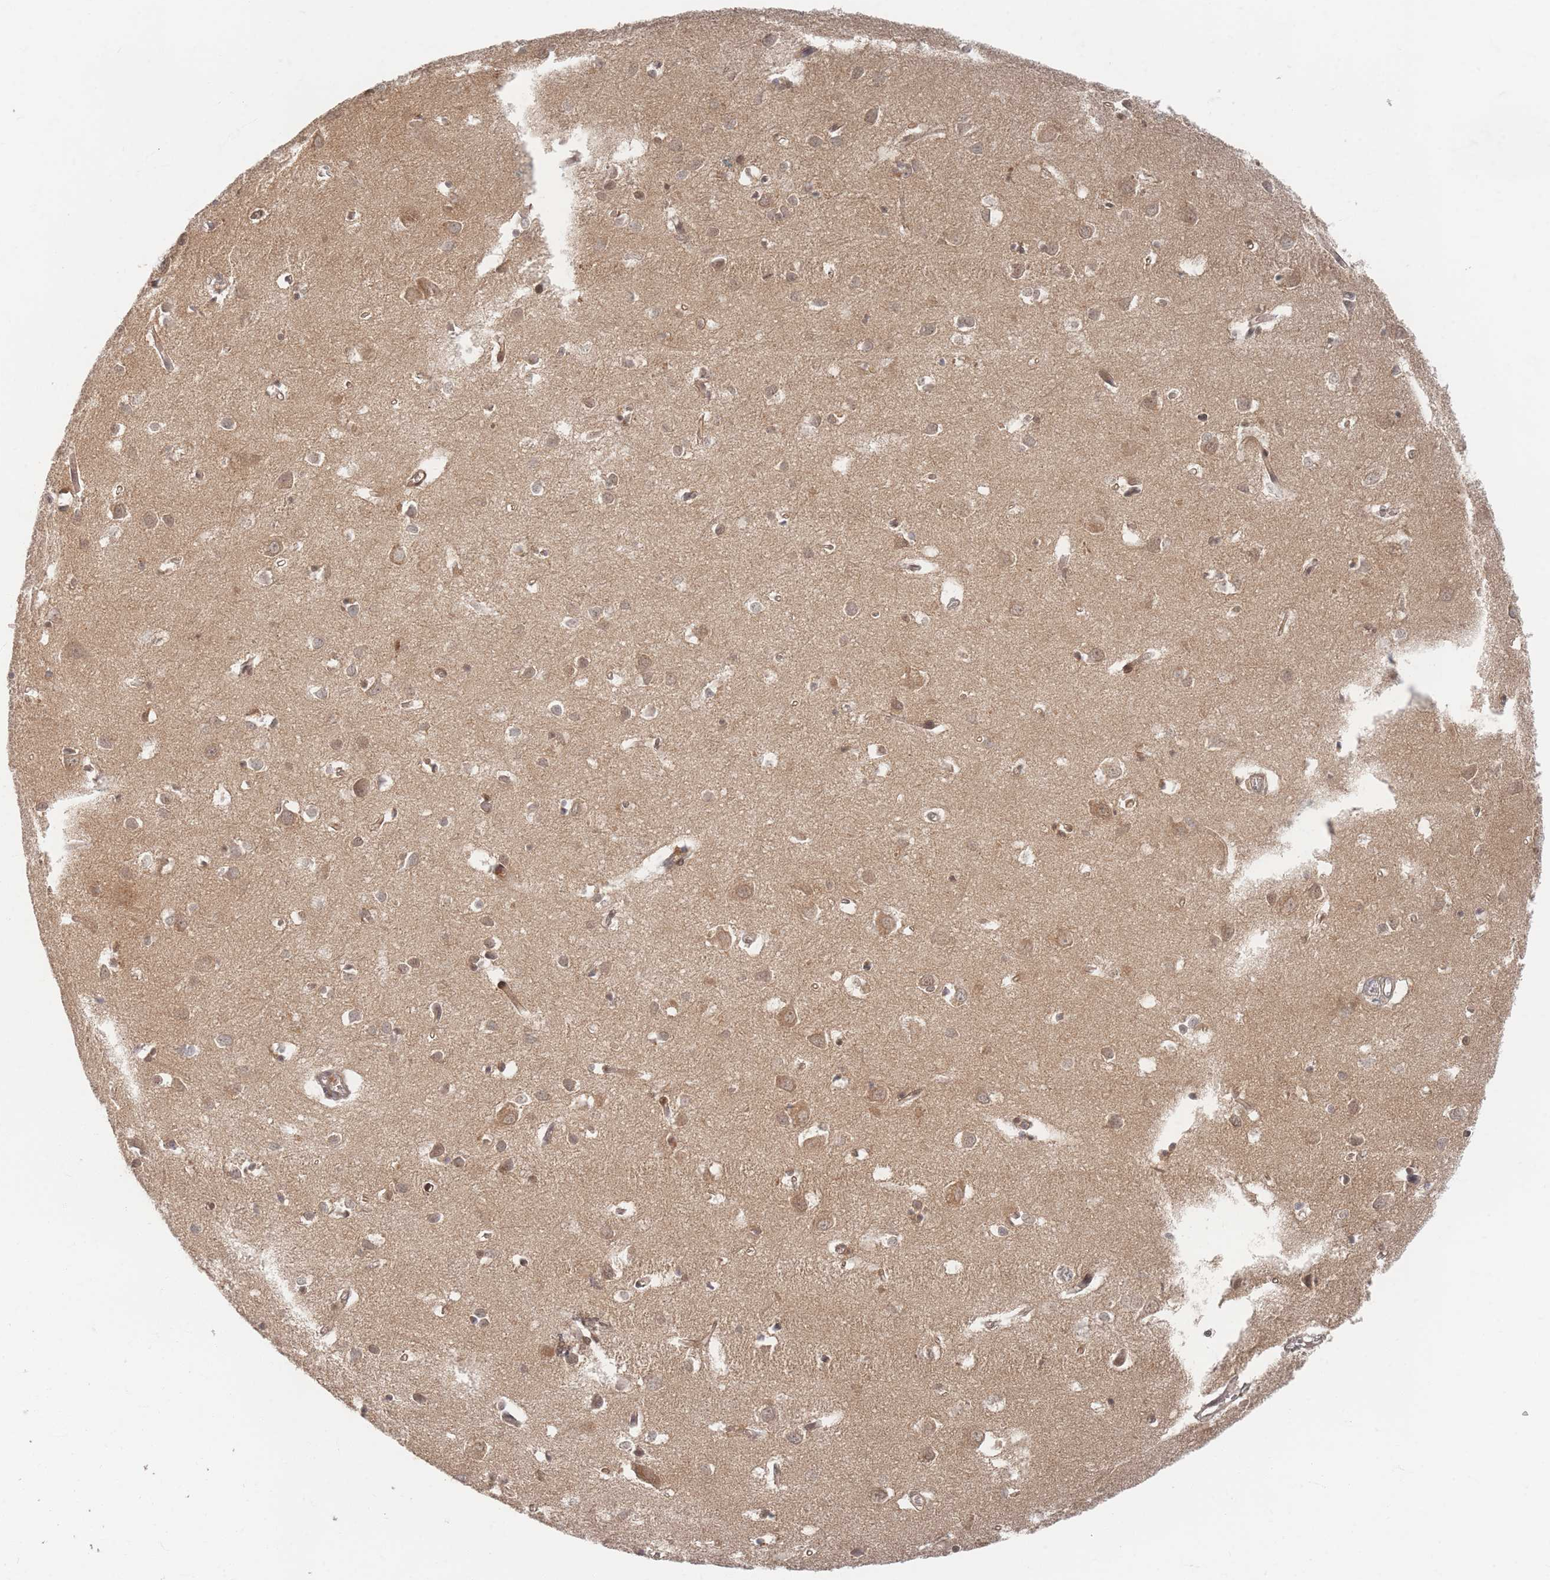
{"staining": {"intensity": "weak", "quantity": ">75%", "location": "cytoplasmic/membranous"}, "tissue": "cerebral cortex", "cell_type": "Endothelial cells", "image_type": "normal", "snomed": [{"axis": "morphology", "description": "Normal tissue, NOS"}, {"axis": "topography", "description": "Cerebral cortex"}], "caption": "Cerebral cortex stained with a brown dye displays weak cytoplasmic/membranous positive staining in approximately >75% of endothelial cells.", "gene": "PSMD9", "patient": {"sex": "female", "age": 64}}